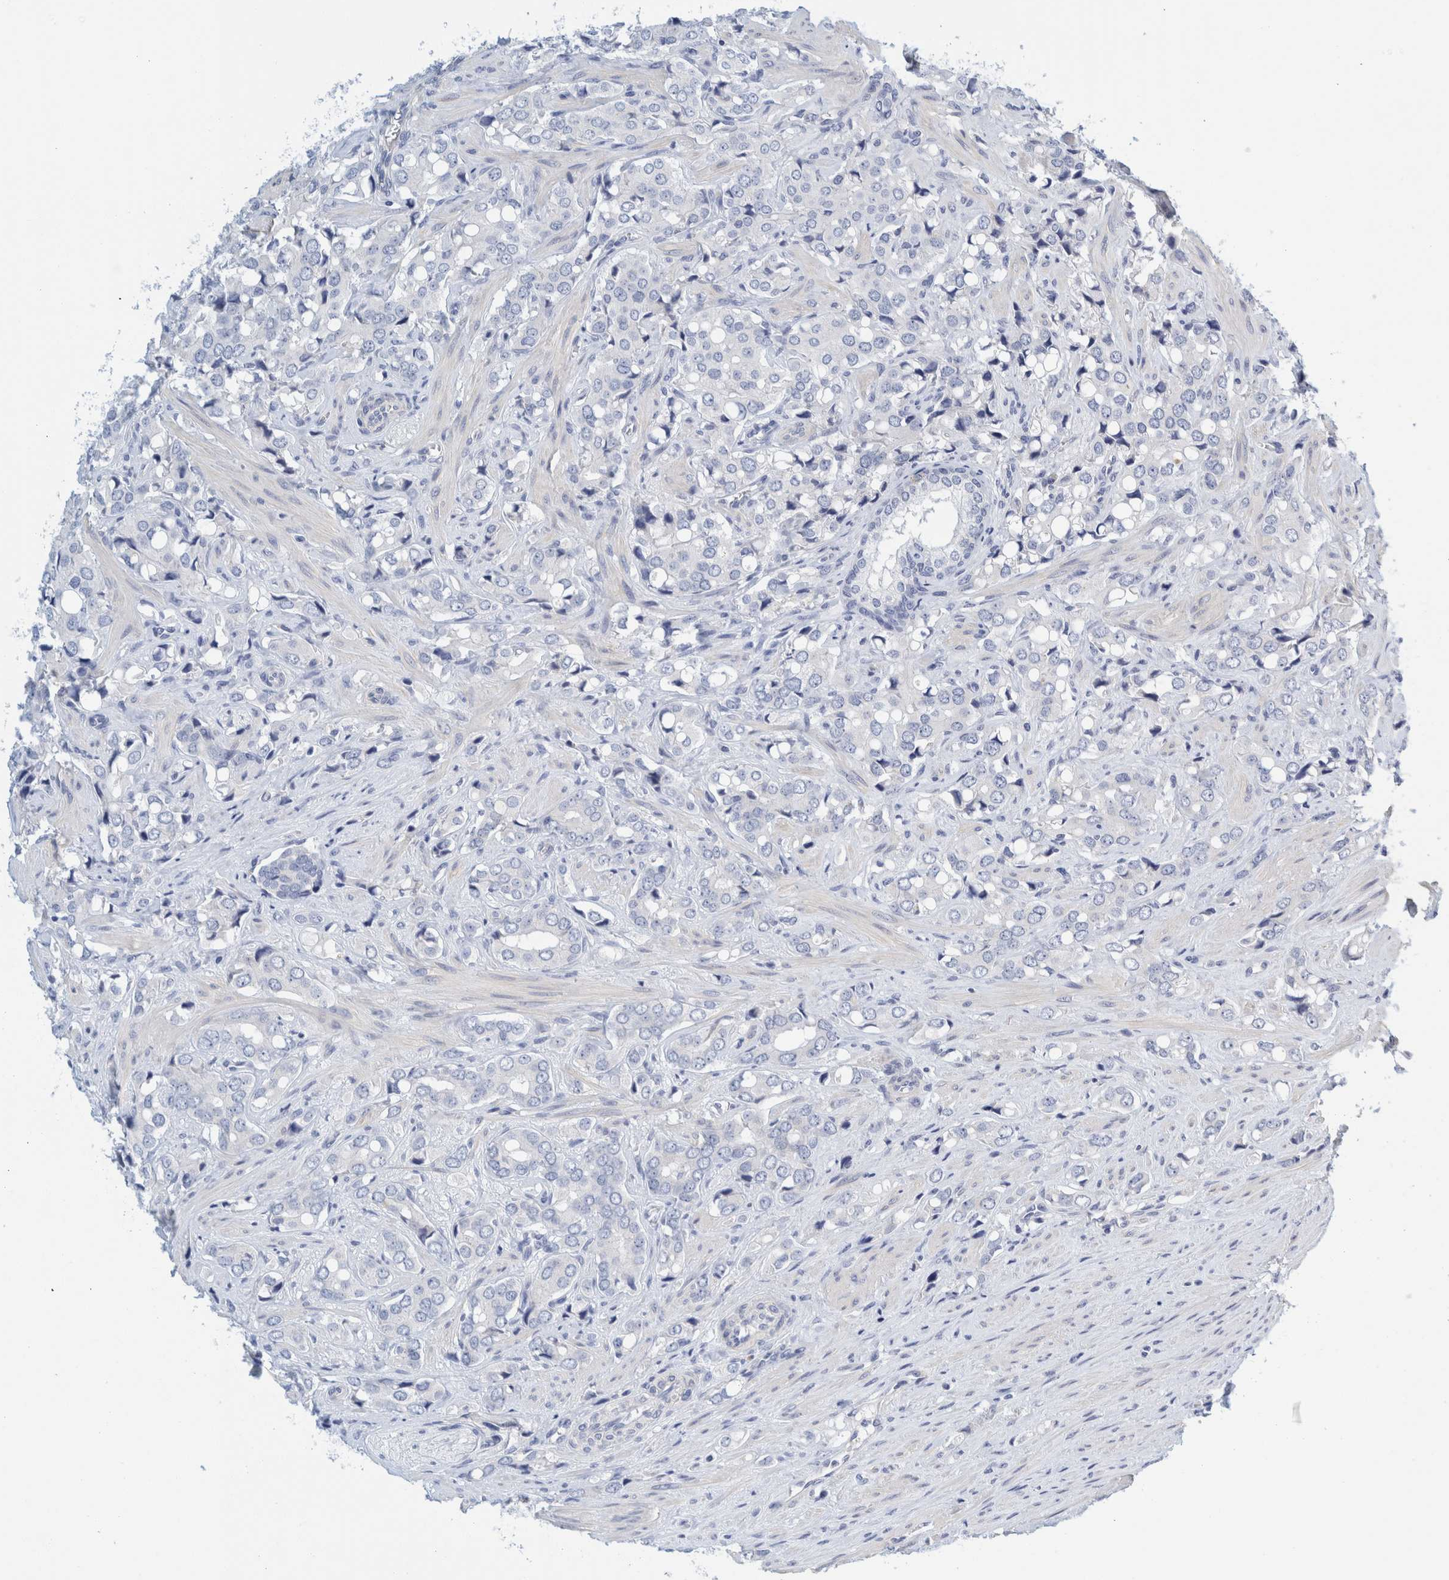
{"staining": {"intensity": "negative", "quantity": "none", "location": "none"}, "tissue": "prostate cancer", "cell_type": "Tumor cells", "image_type": "cancer", "snomed": [{"axis": "morphology", "description": "Adenocarcinoma, High grade"}, {"axis": "topography", "description": "Prostate"}], "caption": "Immunohistochemistry image of neoplastic tissue: prostate high-grade adenocarcinoma stained with DAB exhibits no significant protein positivity in tumor cells.", "gene": "ZNF324B", "patient": {"sex": "male", "age": 52}}